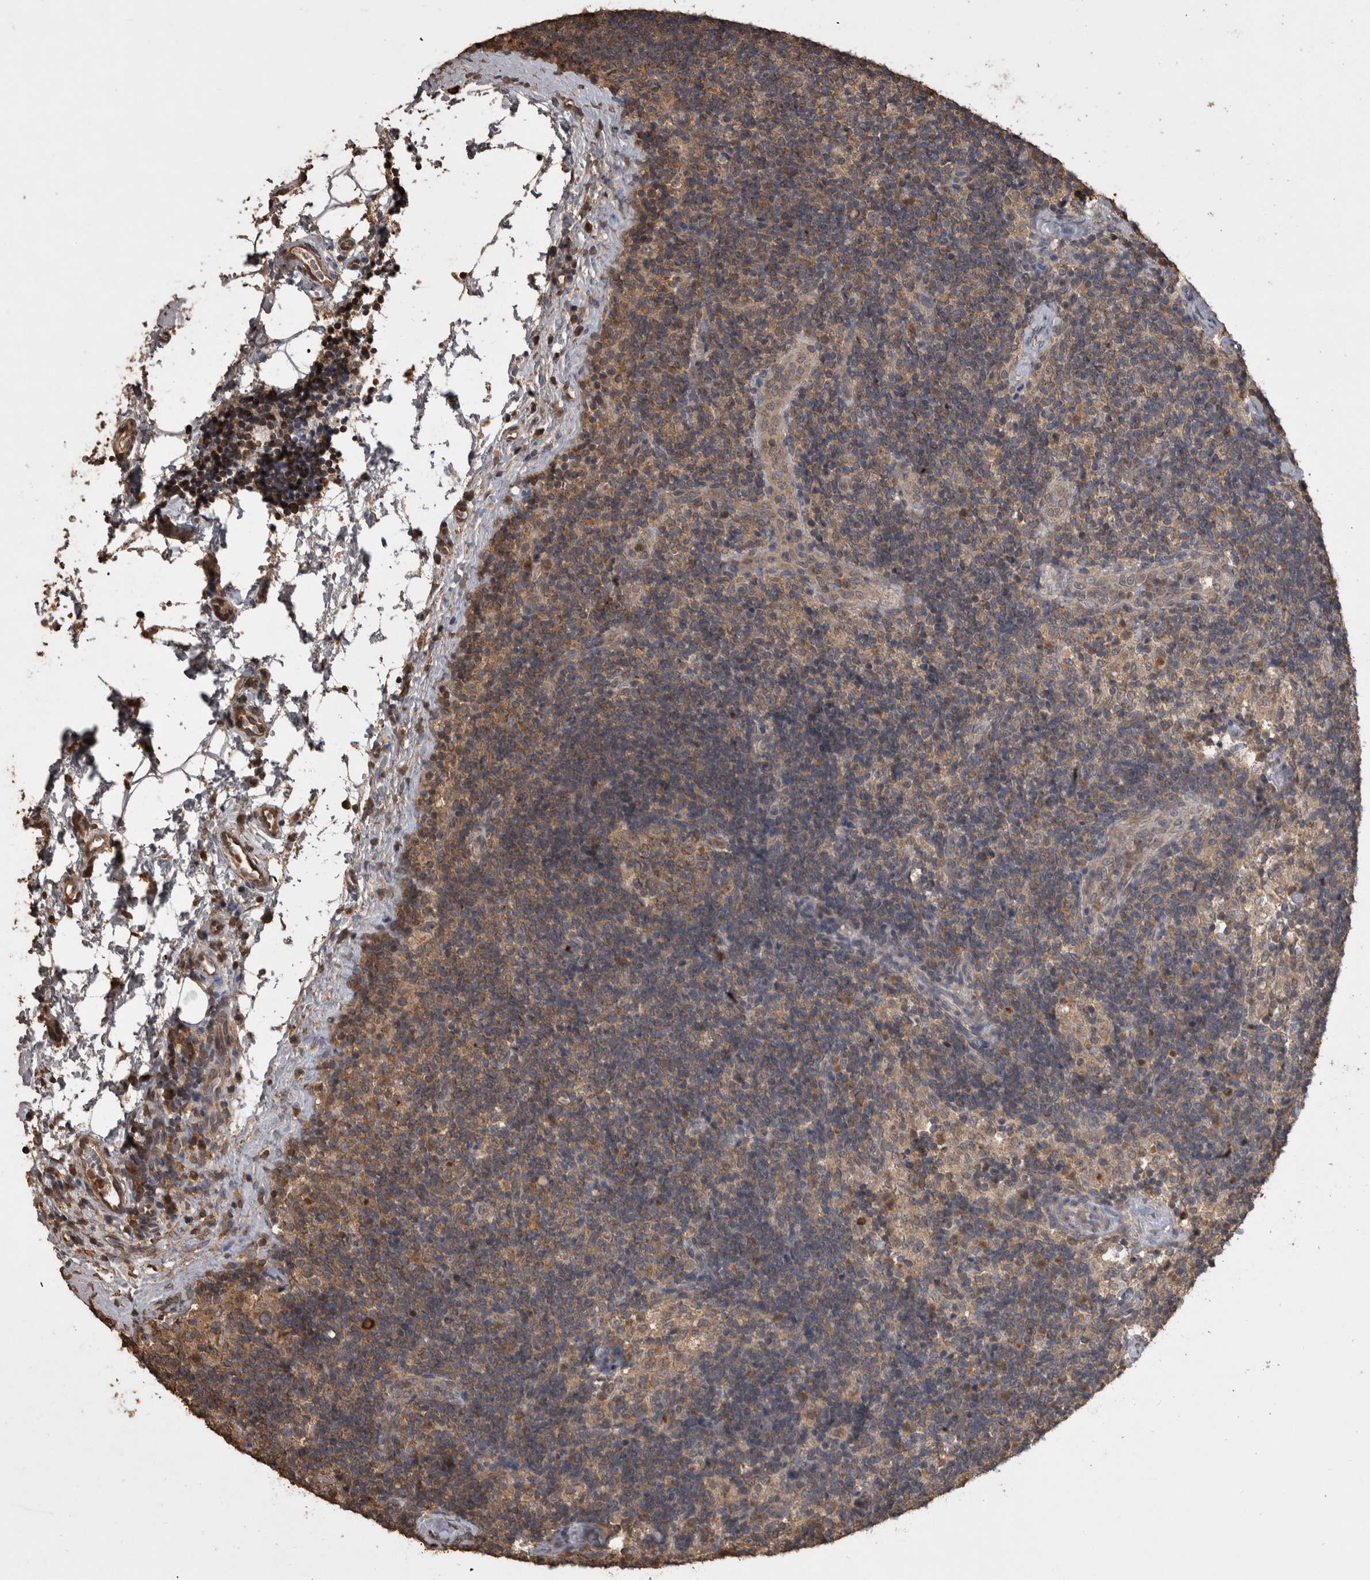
{"staining": {"intensity": "moderate", "quantity": "25%-75%", "location": "cytoplasmic/membranous"}, "tissue": "lymph node", "cell_type": "Germinal center cells", "image_type": "normal", "snomed": [{"axis": "morphology", "description": "Normal tissue, NOS"}, {"axis": "topography", "description": "Lymph node"}], "caption": "Protein staining exhibits moderate cytoplasmic/membranous positivity in about 25%-75% of germinal center cells in normal lymph node. (DAB (3,3'-diaminobenzidine) IHC with brightfield microscopy, high magnification).", "gene": "SOCS5", "patient": {"sex": "female", "age": 22}}